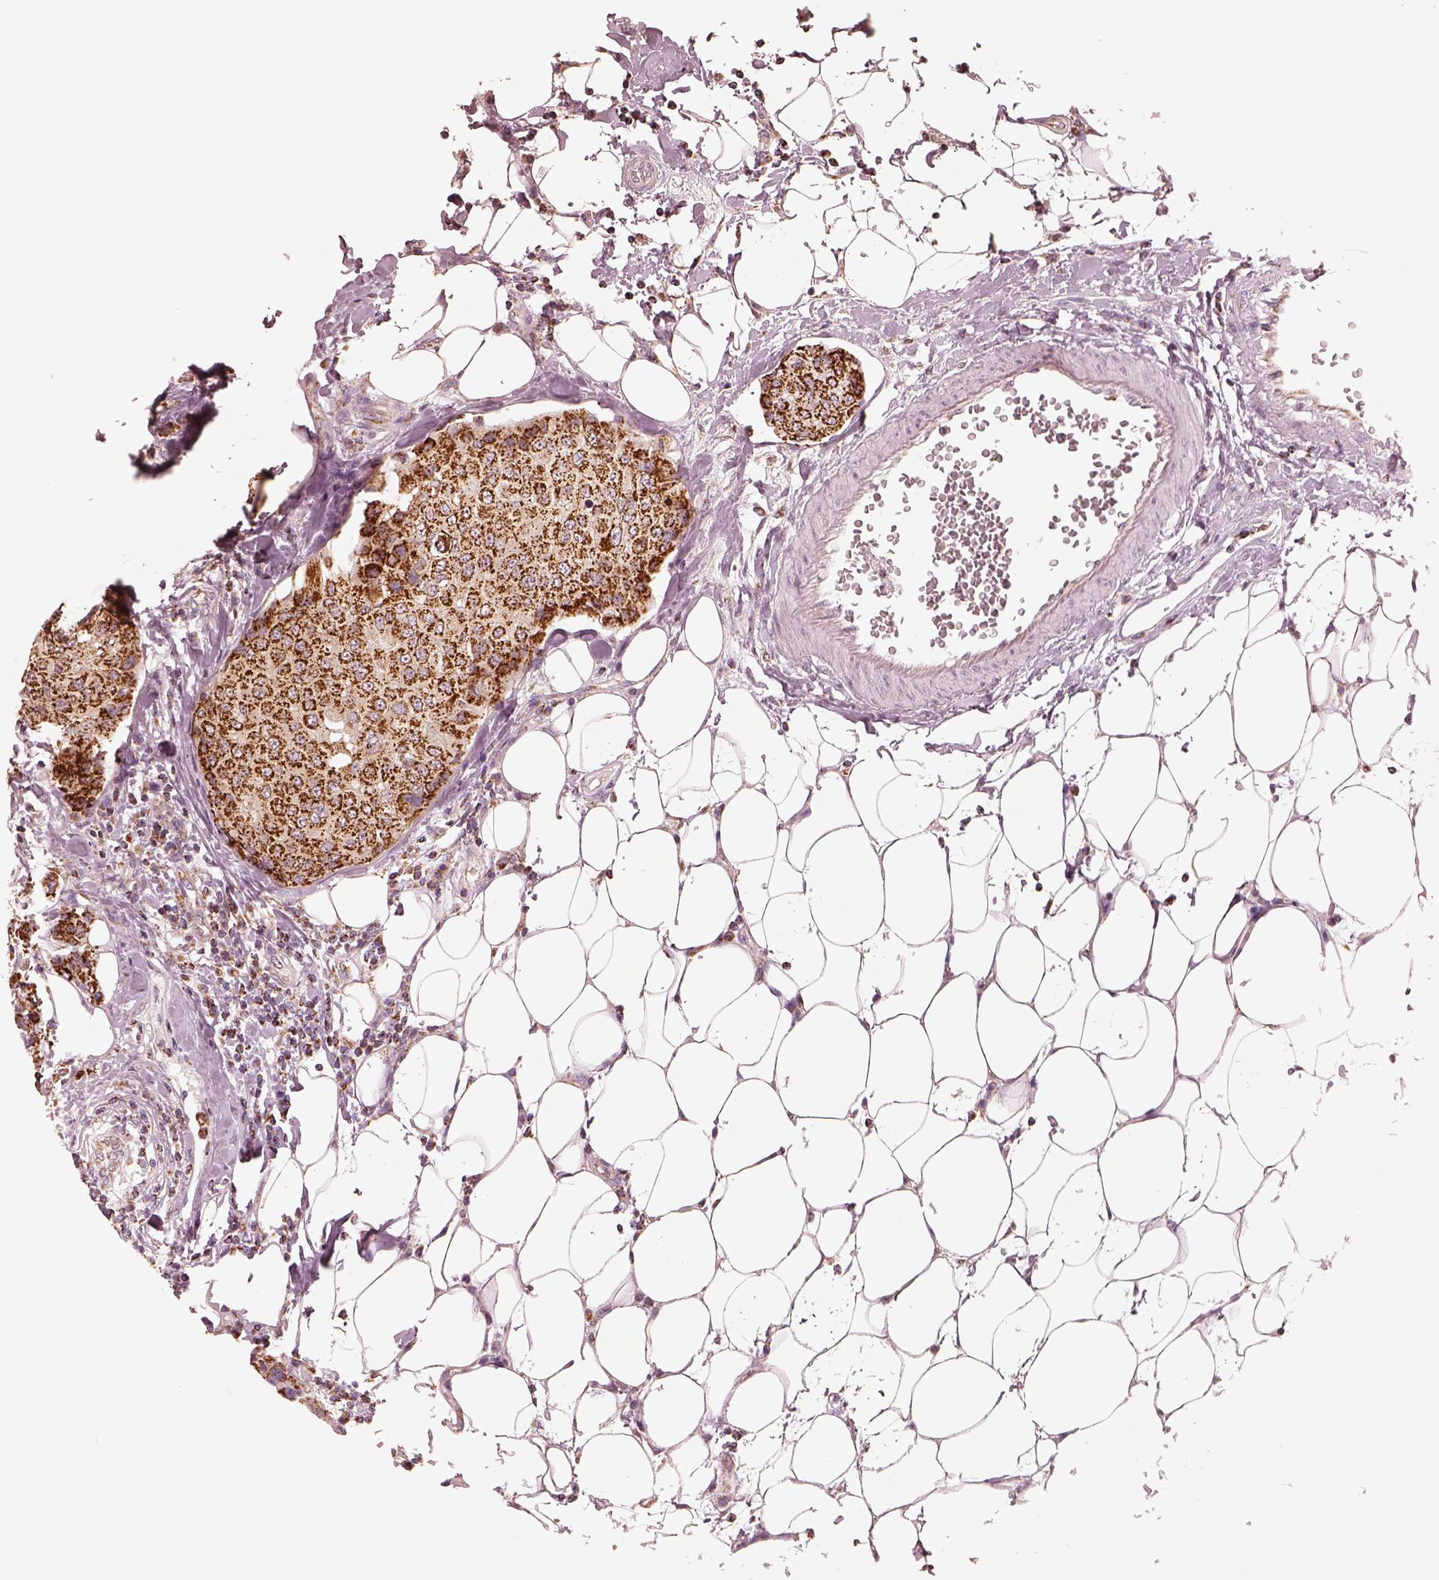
{"staining": {"intensity": "strong", "quantity": ">75%", "location": "cytoplasmic/membranous"}, "tissue": "breast cancer", "cell_type": "Tumor cells", "image_type": "cancer", "snomed": [{"axis": "morphology", "description": "Duct carcinoma"}, {"axis": "topography", "description": "Breast"}], "caption": "Immunohistochemistry (IHC) of breast intraductal carcinoma demonstrates high levels of strong cytoplasmic/membranous positivity in about >75% of tumor cells.", "gene": "ENTPD6", "patient": {"sex": "female", "age": 27}}